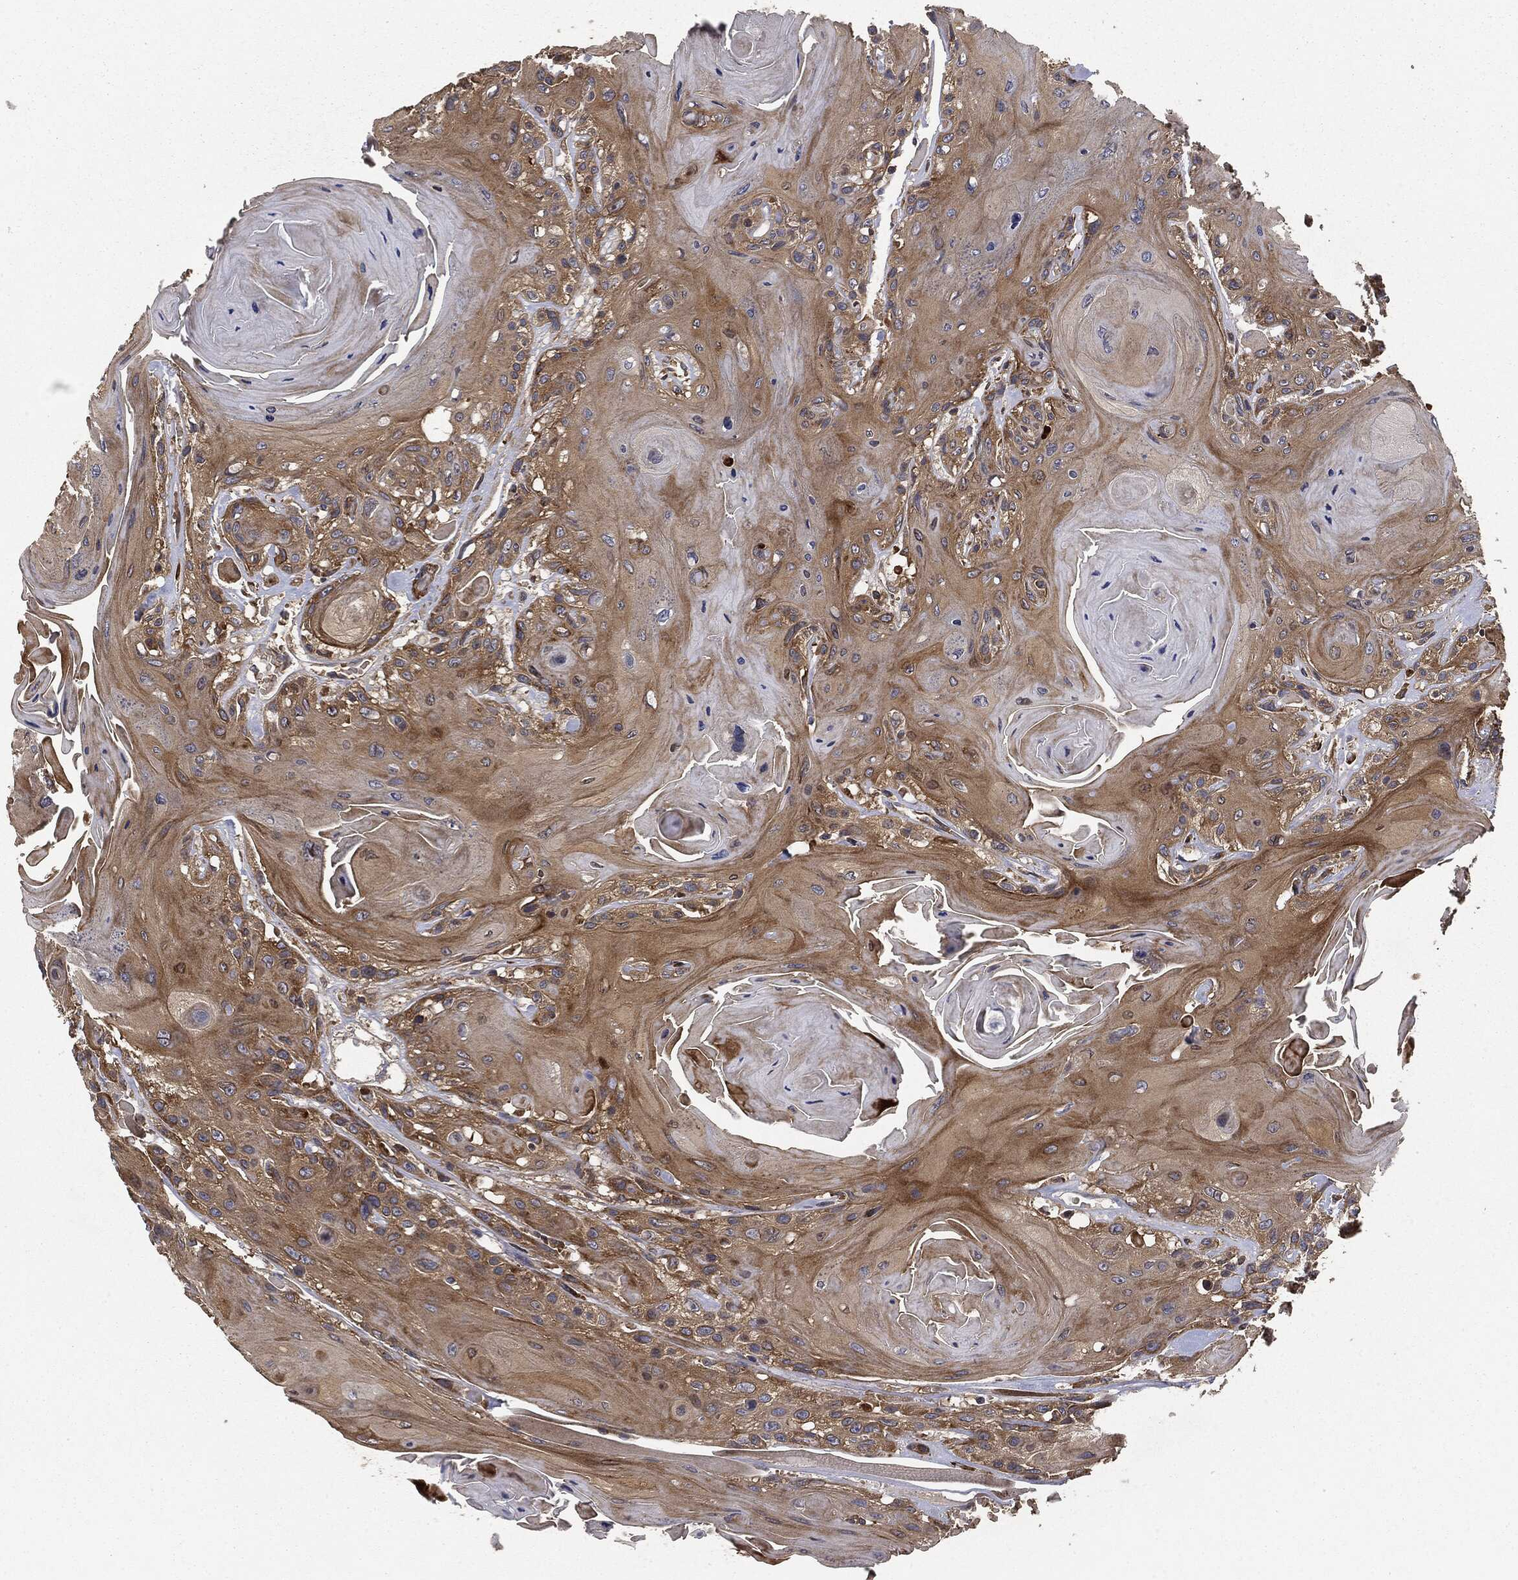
{"staining": {"intensity": "moderate", "quantity": ">75%", "location": "cytoplasmic/membranous"}, "tissue": "head and neck cancer", "cell_type": "Tumor cells", "image_type": "cancer", "snomed": [{"axis": "morphology", "description": "Squamous cell carcinoma, NOS"}, {"axis": "topography", "description": "Head-Neck"}], "caption": "Protein staining of head and neck cancer (squamous cell carcinoma) tissue reveals moderate cytoplasmic/membranous expression in about >75% of tumor cells. Nuclei are stained in blue.", "gene": "EIF2AK2", "patient": {"sex": "female", "age": 59}}